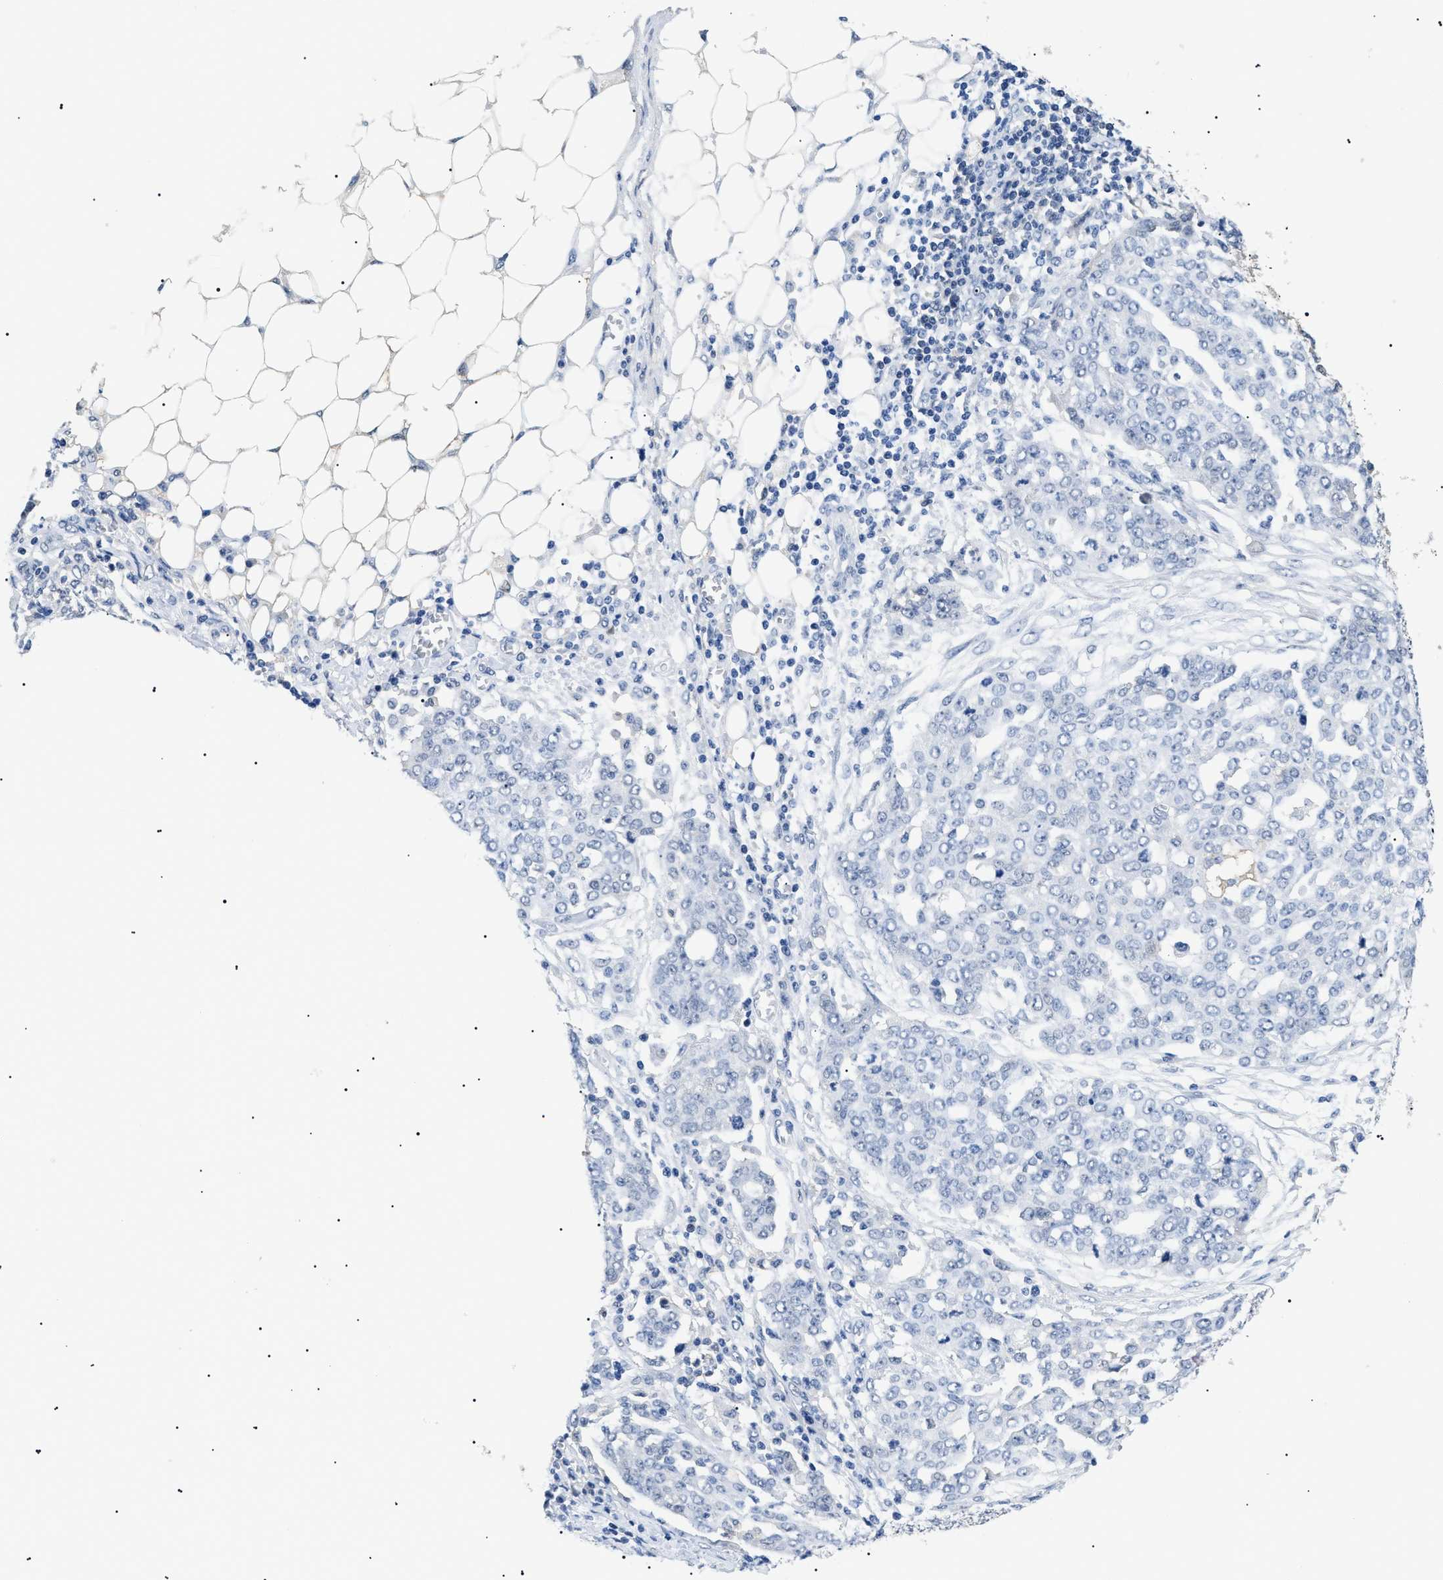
{"staining": {"intensity": "negative", "quantity": "none", "location": "none"}, "tissue": "ovarian cancer", "cell_type": "Tumor cells", "image_type": "cancer", "snomed": [{"axis": "morphology", "description": "Cystadenocarcinoma, serous, NOS"}, {"axis": "topography", "description": "Soft tissue"}, {"axis": "topography", "description": "Ovary"}], "caption": "The photomicrograph demonstrates no staining of tumor cells in ovarian cancer.", "gene": "PRRT2", "patient": {"sex": "female", "age": 57}}